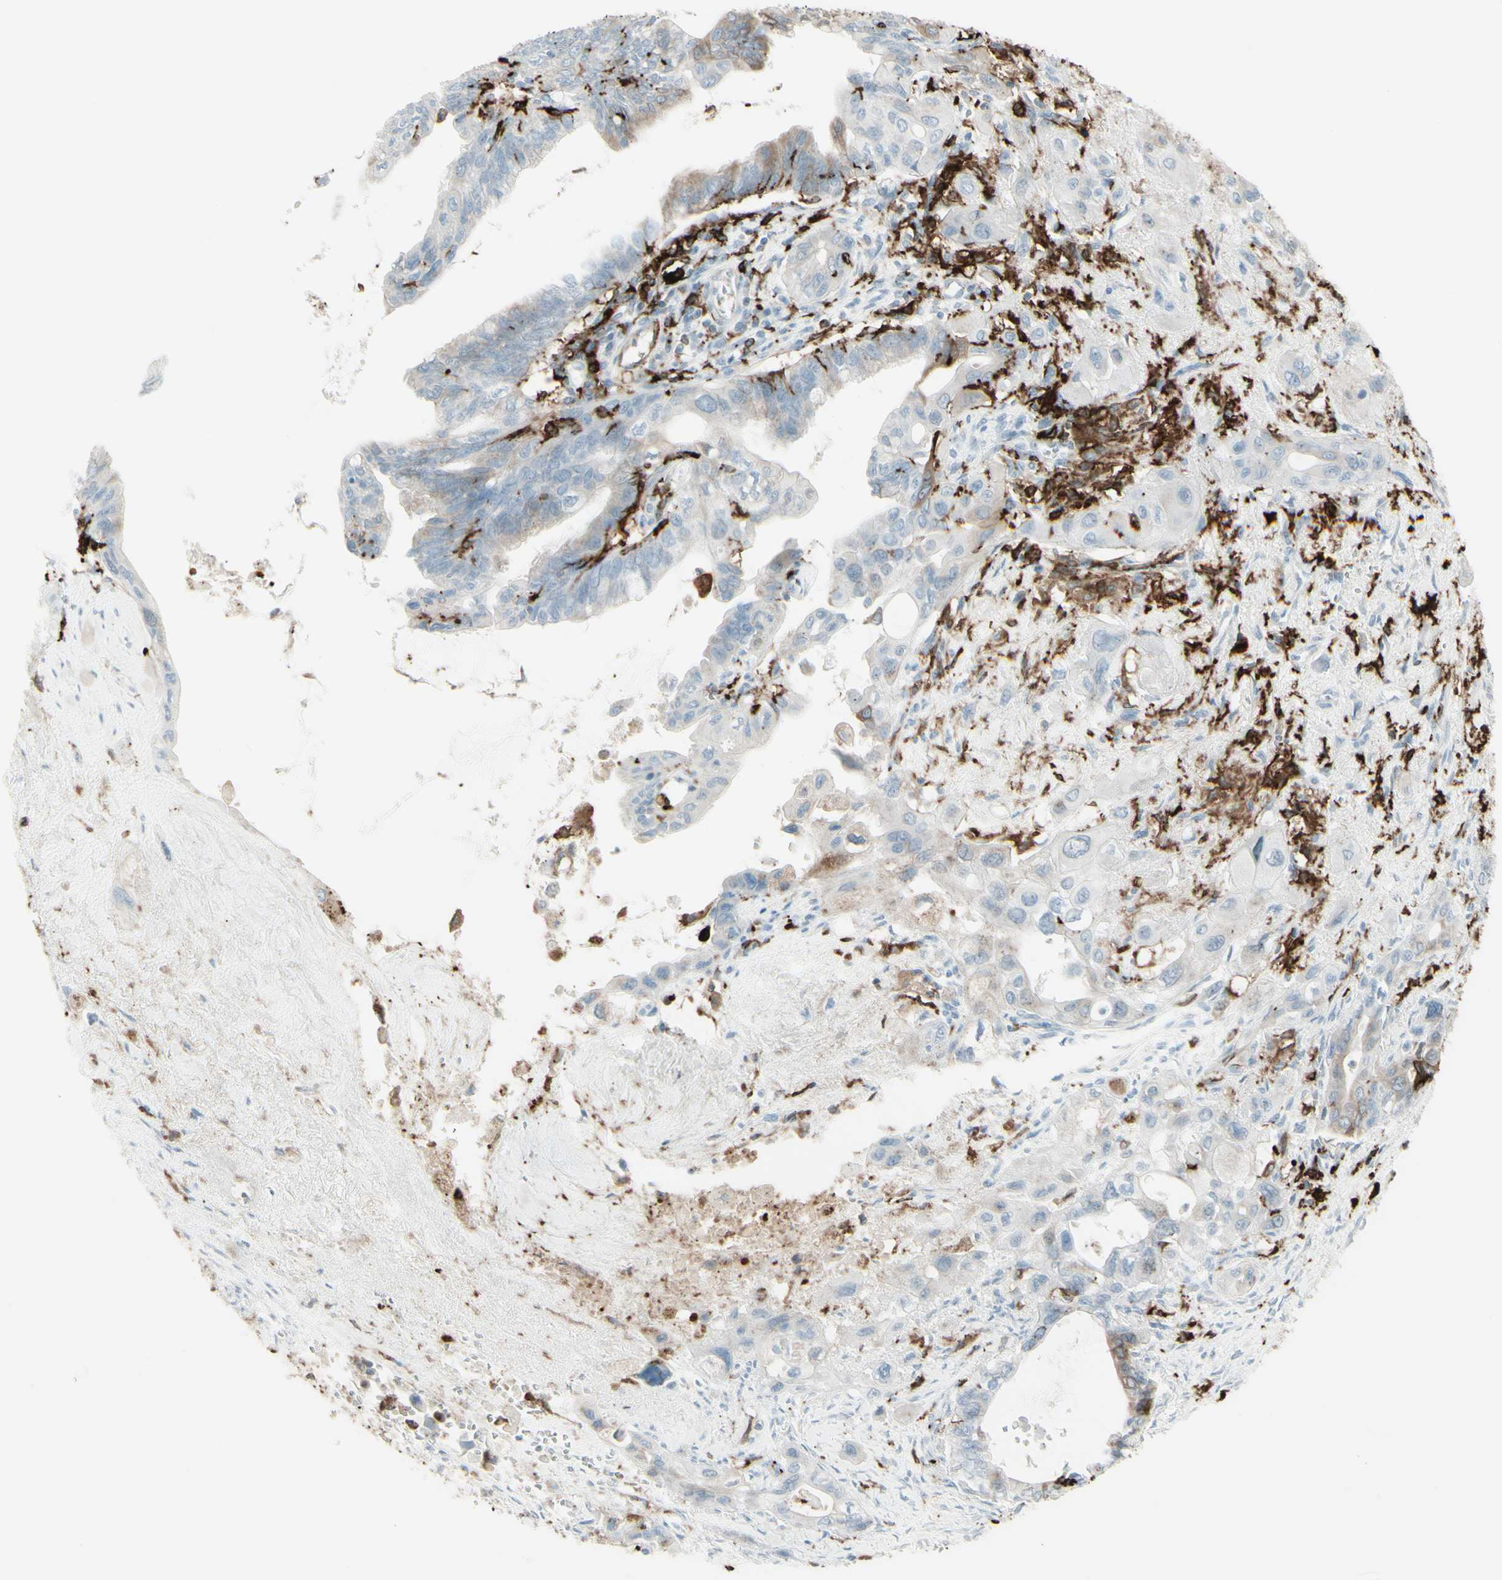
{"staining": {"intensity": "negative", "quantity": "none", "location": "none"}, "tissue": "pancreatic cancer", "cell_type": "Tumor cells", "image_type": "cancer", "snomed": [{"axis": "morphology", "description": "Adenocarcinoma, NOS"}, {"axis": "topography", "description": "Pancreas"}], "caption": "Immunohistochemistry (IHC) micrograph of human pancreatic cancer (adenocarcinoma) stained for a protein (brown), which demonstrates no positivity in tumor cells.", "gene": "HLA-DPB1", "patient": {"sex": "male", "age": 73}}